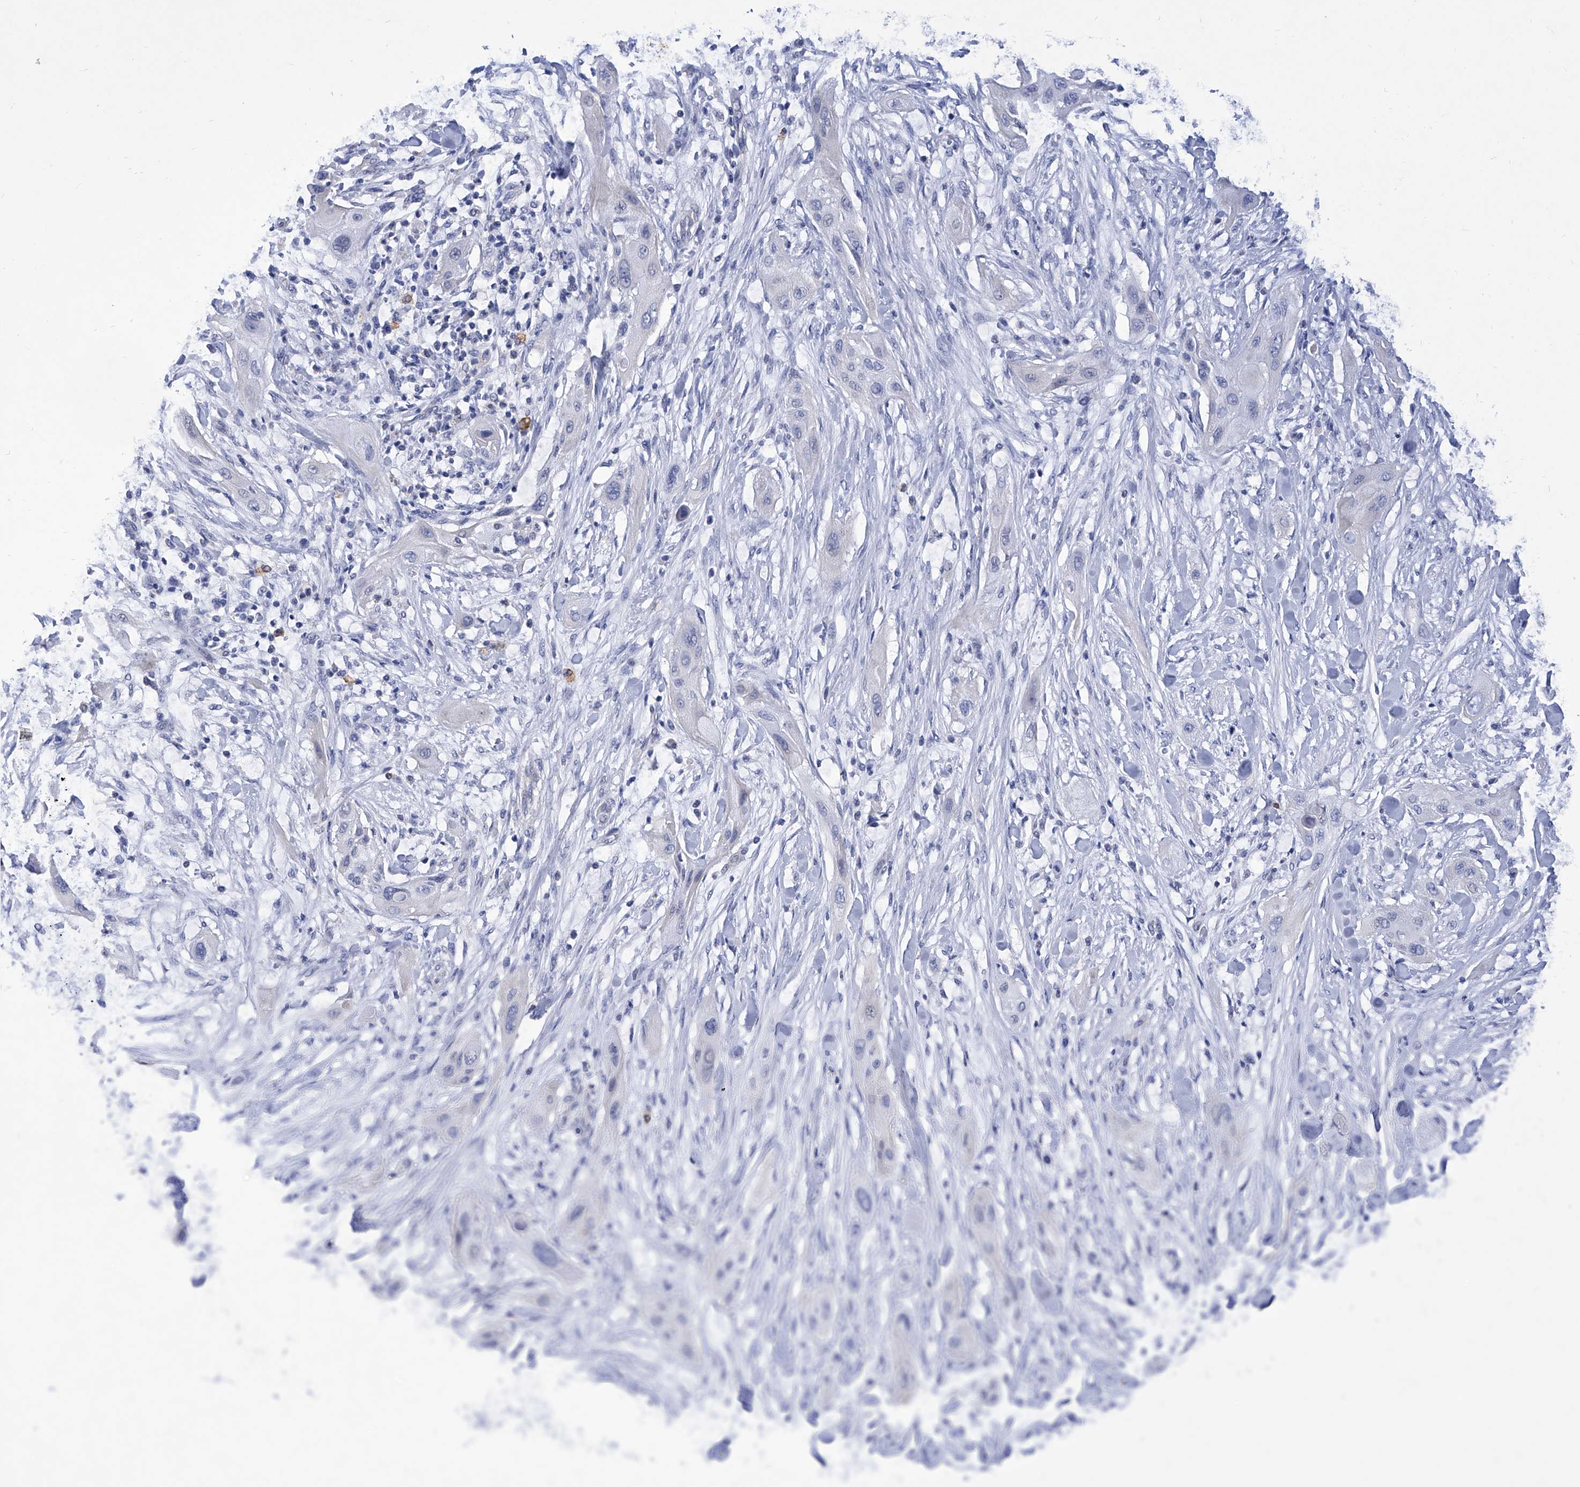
{"staining": {"intensity": "negative", "quantity": "none", "location": "none"}, "tissue": "lung cancer", "cell_type": "Tumor cells", "image_type": "cancer", "snomed": [{"axis": "morphology", "description": "Squamous cell carcinoma, NOS"}, {"axis": "topography", "description": "Lung"}], "caption": "High power microscopy histopathology image of an IHC photomicrograph of squamous cell carcinoma (lung), revealing no significant expression in tumor cells. (DAB immunohistochemistry (IHC), high magnification).", "gene": "IFNL2", "patient": {"sex": "female", "age": 47}}